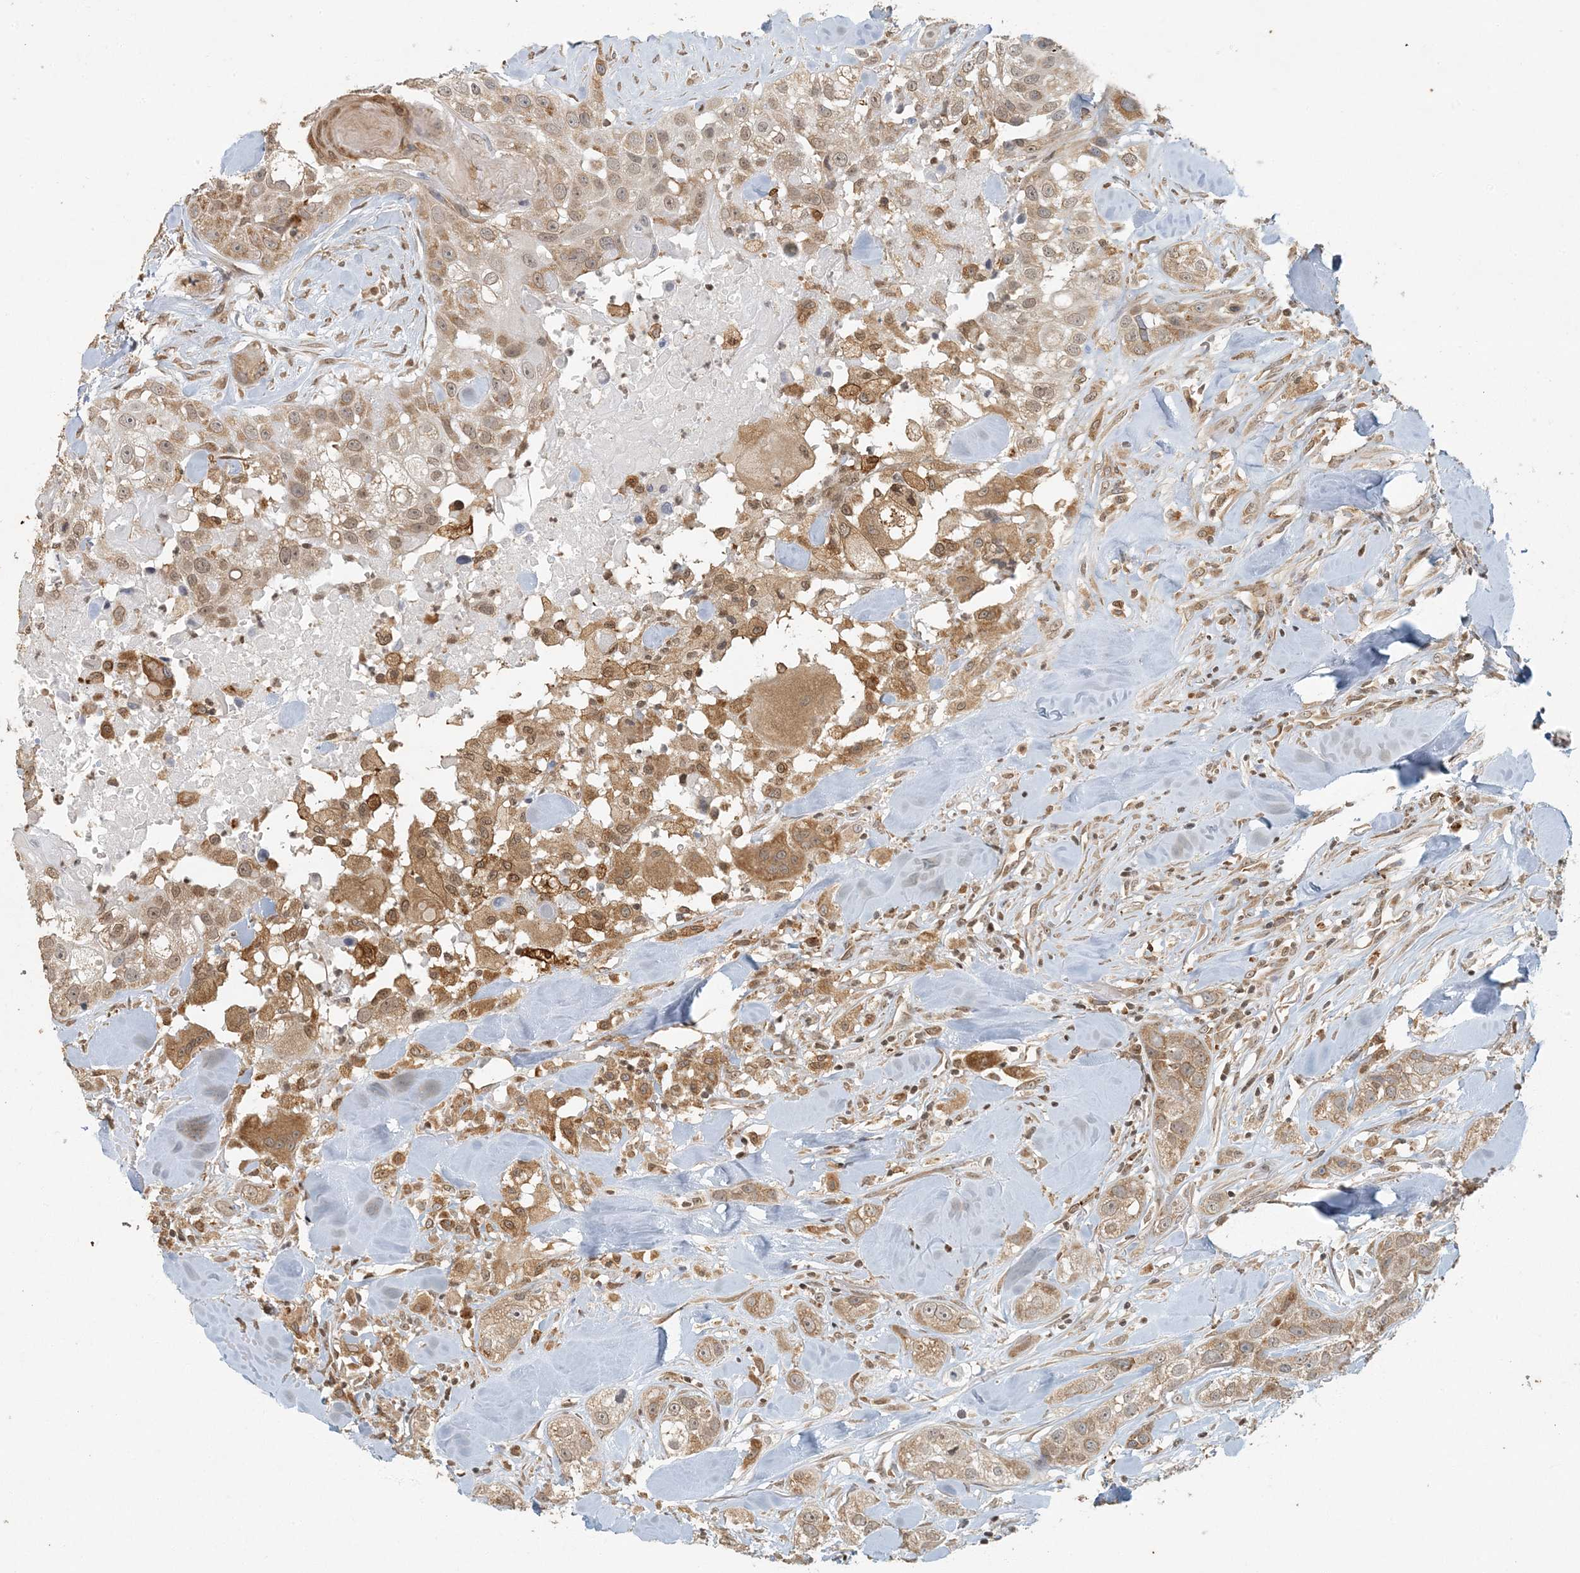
{"staining": {"intensity": "moderate", "quantity": ">75%", "location": "cytoplasmic/membranous,nuclear"}, "tissue": "head and neck cancer", "cell_type": "Tumor cells", "image_type": "cancer", "snomed": [{"axis": "morphology", "description": "Normal tissue, NOS"}, {"axis": "morphology", "description": "Squamous cell carcinoma, NOS"}, {"axis": "topography", "description": "Skeletal muscle"}, {"axis": "topography", "description": "Head-Neck"}], "caption": "An image showing moderate cytoplasmic/membranous and nuclear expression in approximately >75% of tumor cells in head and neck squamous cell carcinoma, as visualized by brown immunohistochemical staining.", "gene": "AK9", "patient": {"sex": "male", "age": 51}}